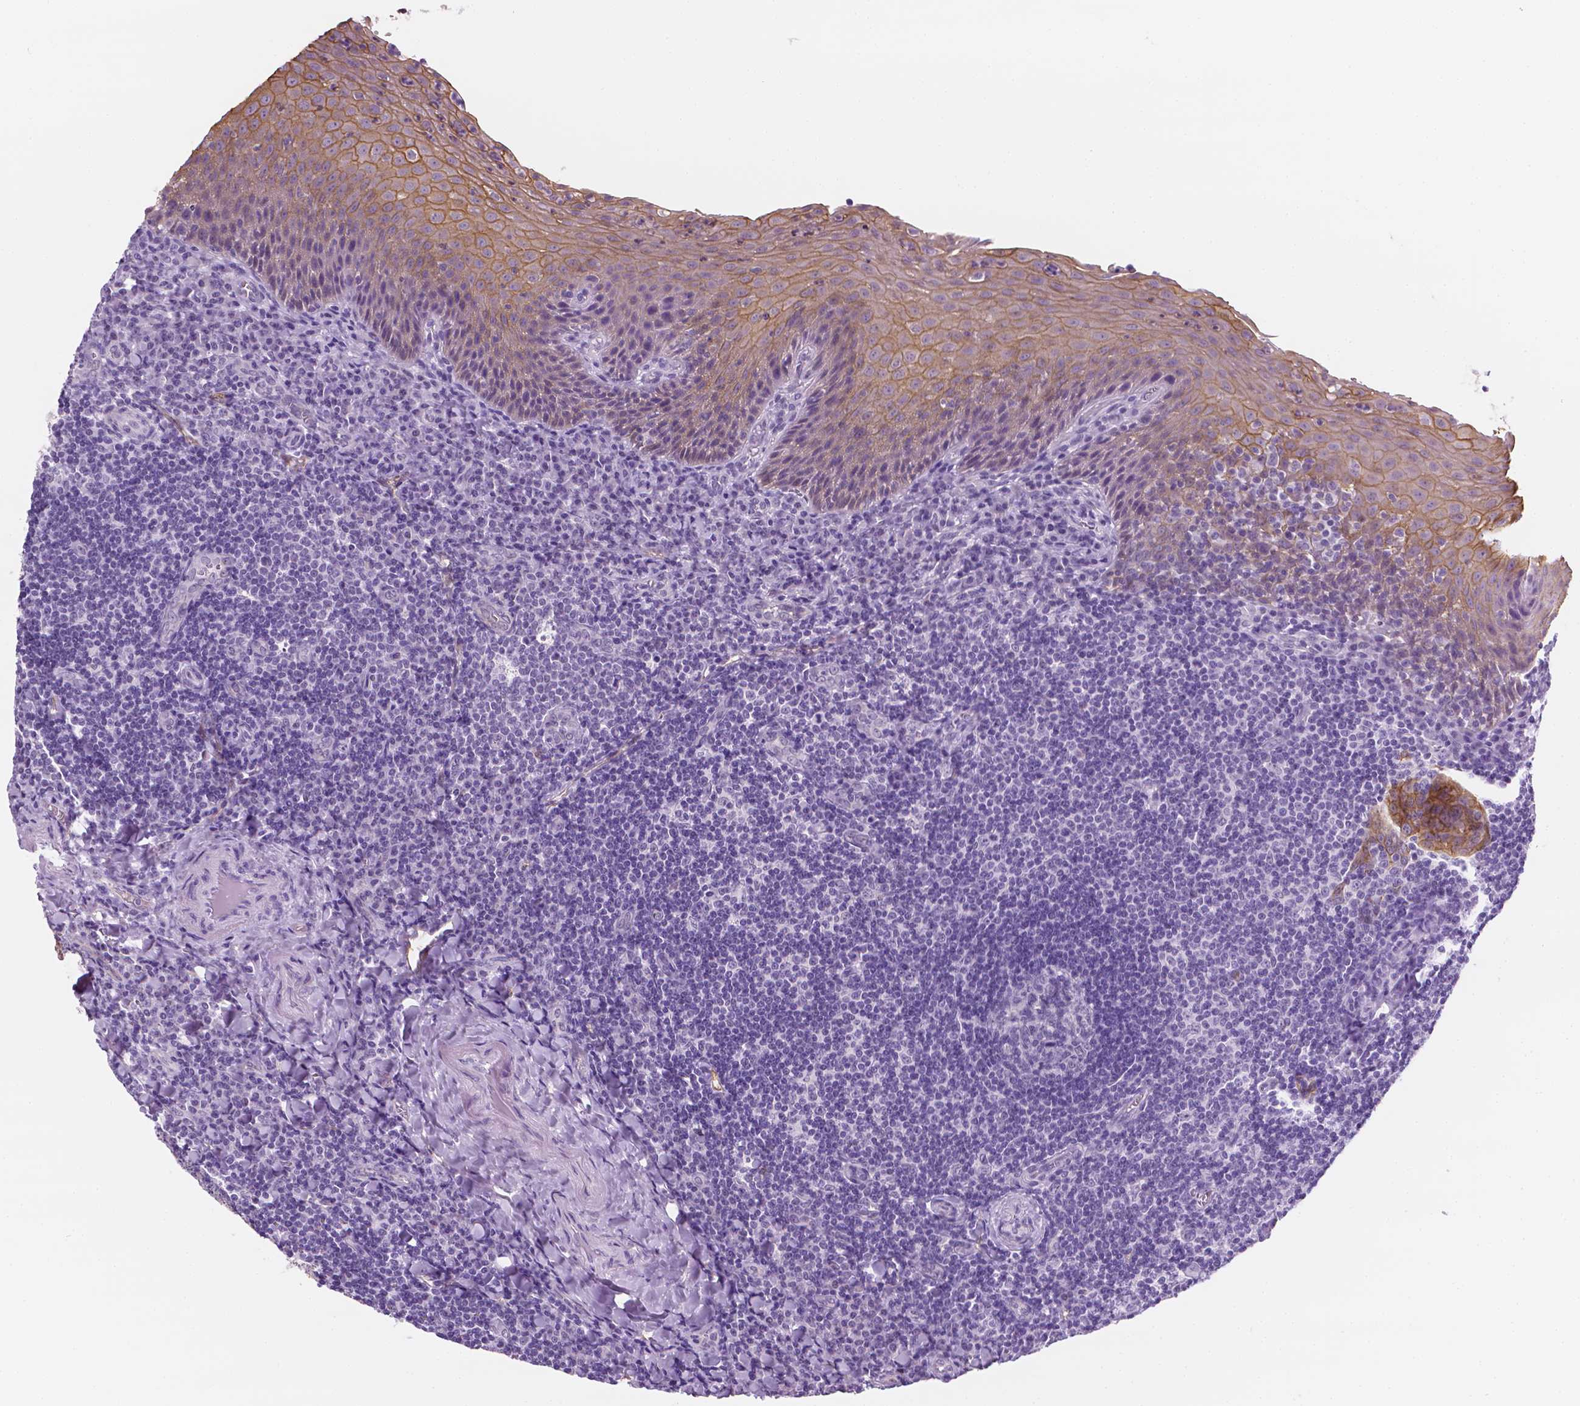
{"staining": {"intensity": "negative", "quantity": "none", "location": "none"}, "tissue": "tonsil", "cell_type": "Germinal center cells", "image_type": "normal", "snomed": [{"axis": "morphology", "description": "Normal tissue, NOS"}, {"axis": "morphology", "description": "Inflammation, NOS"}, {"axis": "topography", "description": "Tonsil"}], "caption": "Image shows no protein positivity in germinal center cells of unremarkable tonsil.", "gene": "PPL", "patient": {"sex": "female", "age": 31}}